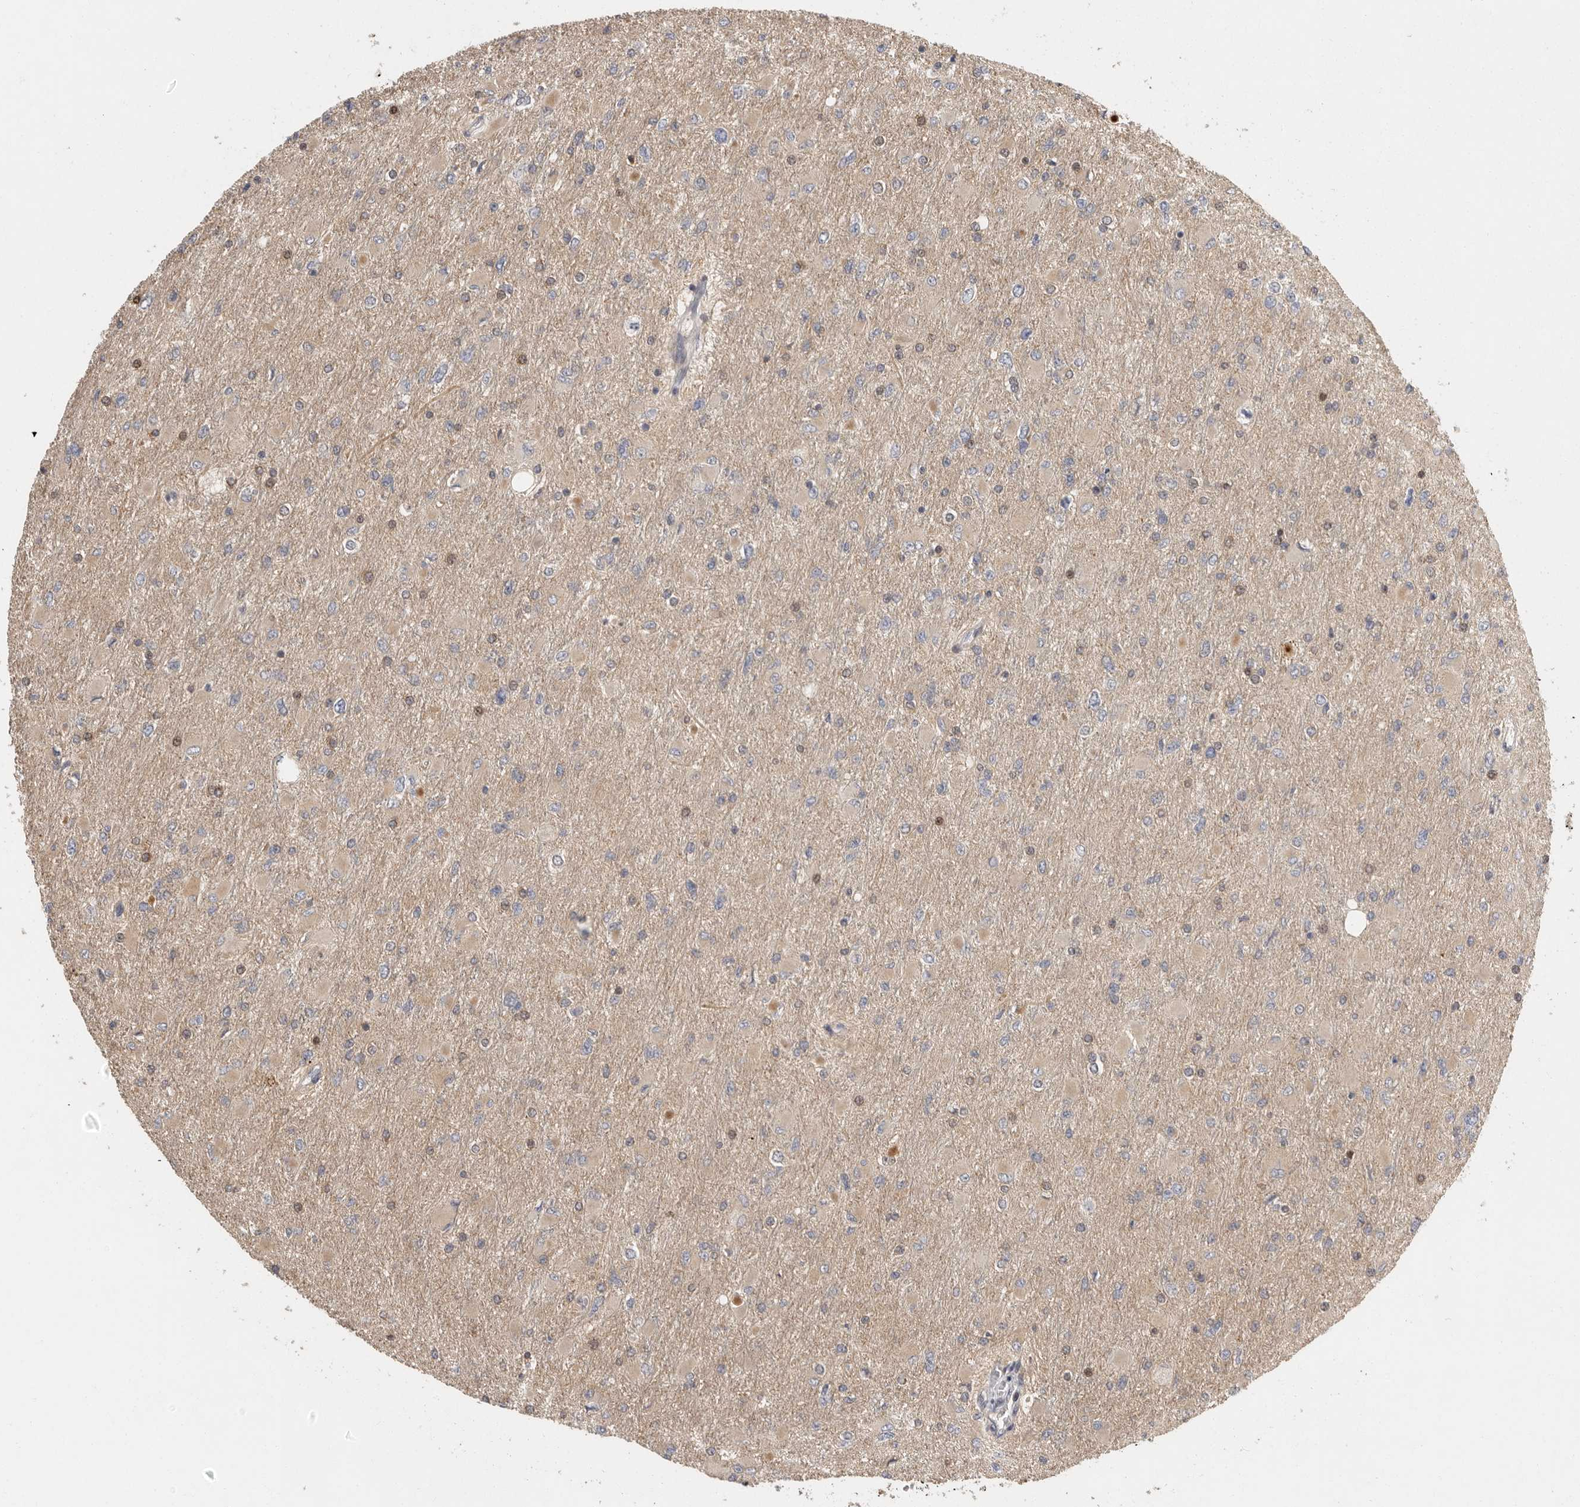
{"staining": {"intensity": "weak", "quantity": "<25%", "location": "cytoplasmic/membranous"}, "tissue": "glioma", "cell_type": "Tumor cells", "image_type": "cancer", "snomed": [{"axis": "morphology", "description": "Glioma, malignant, High grade"}, {"axis": "topography", "description": "Cerebral cortex"}], "caption": "Tumor cells are negative for brown protein staining in malignant high-grade glioma.", "gene": "SWT1", "patient": {"sex": "female", "age": 36}}